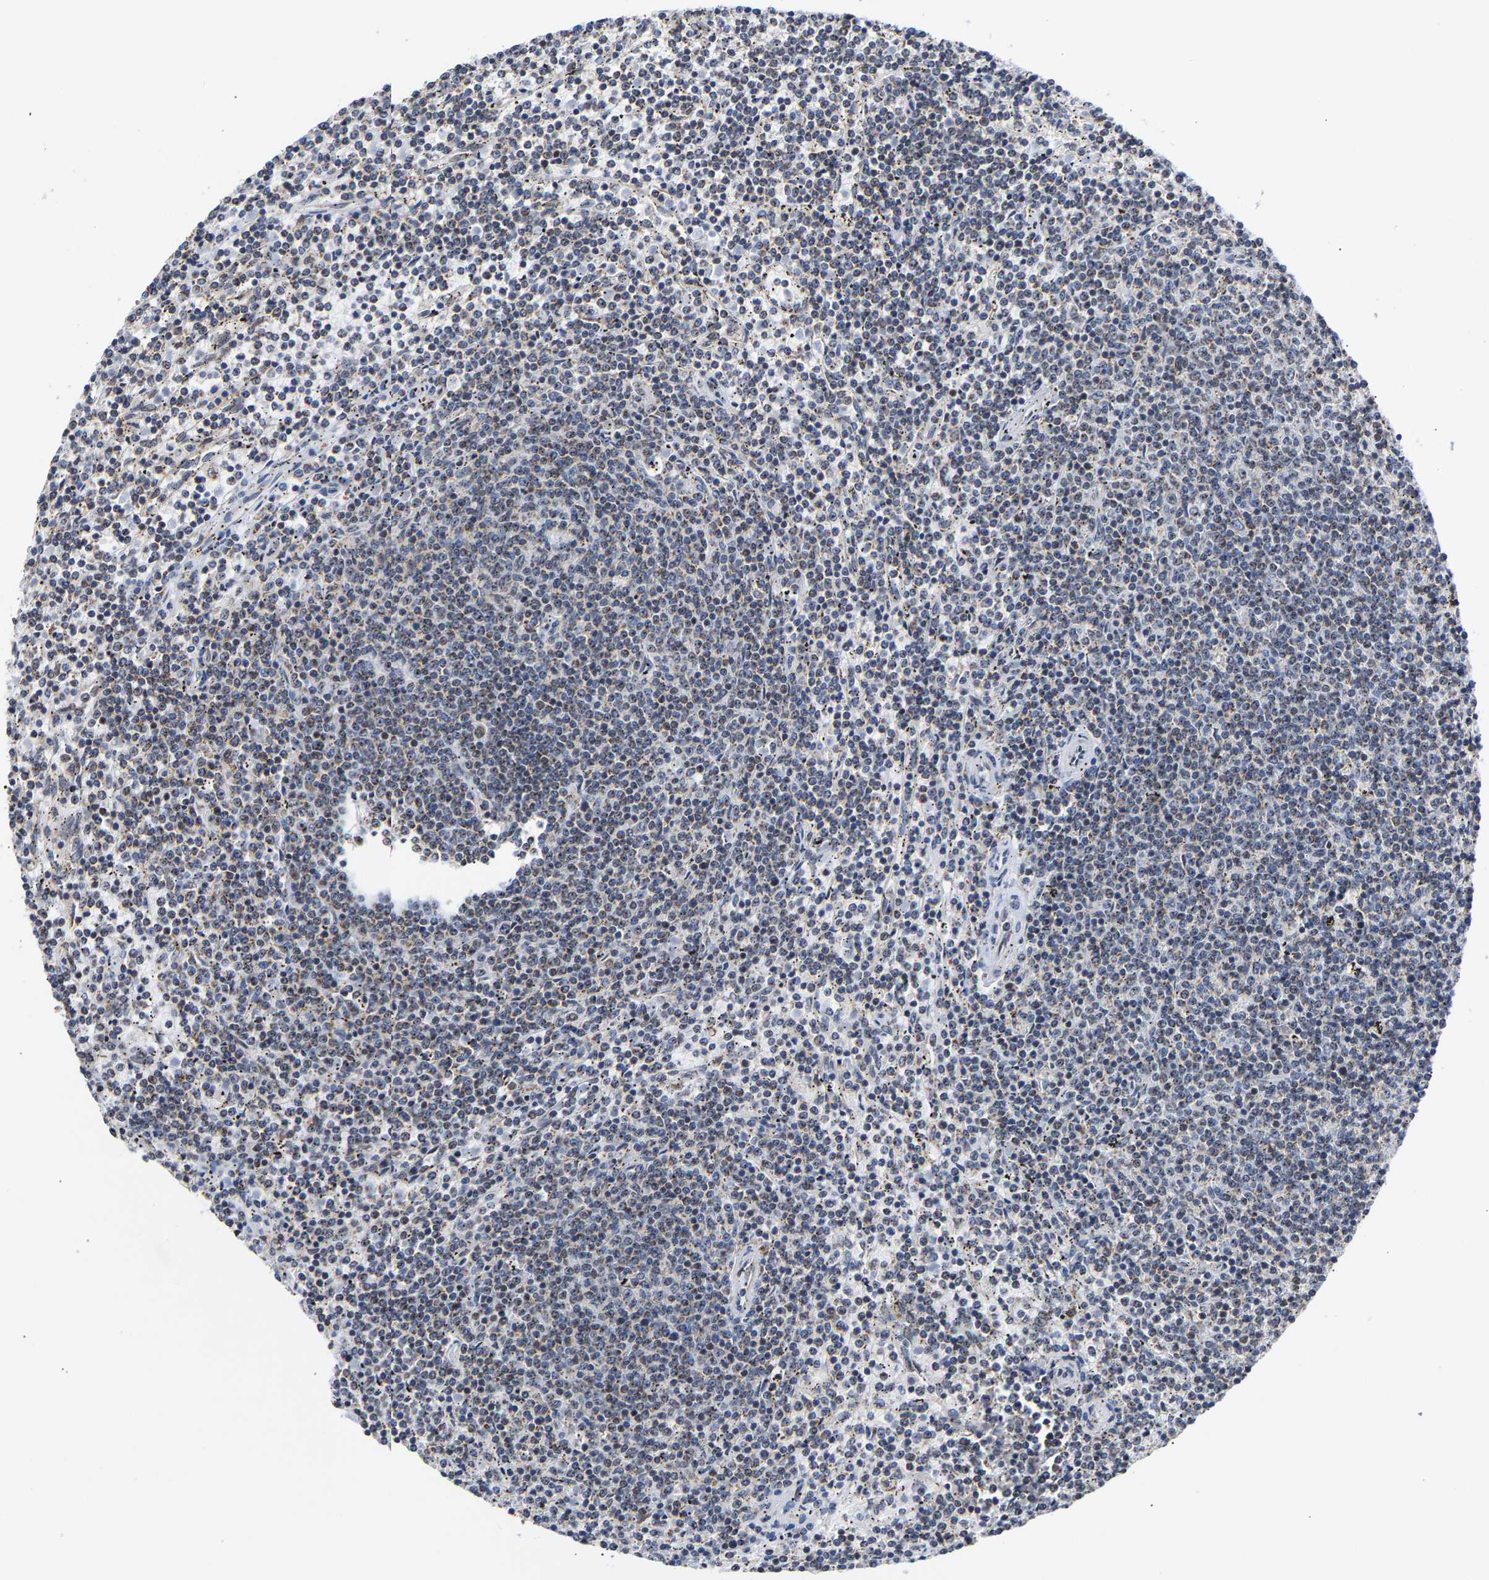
{"staining": {"intensity": "moderate", "quantity": "<25%", "location": "cytoplasmic/membranous"}, "tissue": "lymphoma", "cell_type": "Tumor cells", "image_type": "cancer", "snomed": [{"axis": "morphology", "description": "Malignant lymphoma, non-Hodgkin's type, Low grade"}, {"axis": "topography", "description": "Spleen"}], "caption": "Immunohistochemistry (IHC) image of lymphoma stained for a protein (brown), which displays low levels of moderate cytoplasmic/membranous positivity in approximately <25% of tumor cells.", "gene": "PCNT", "patient": {"sex": "female", "age": 50}}